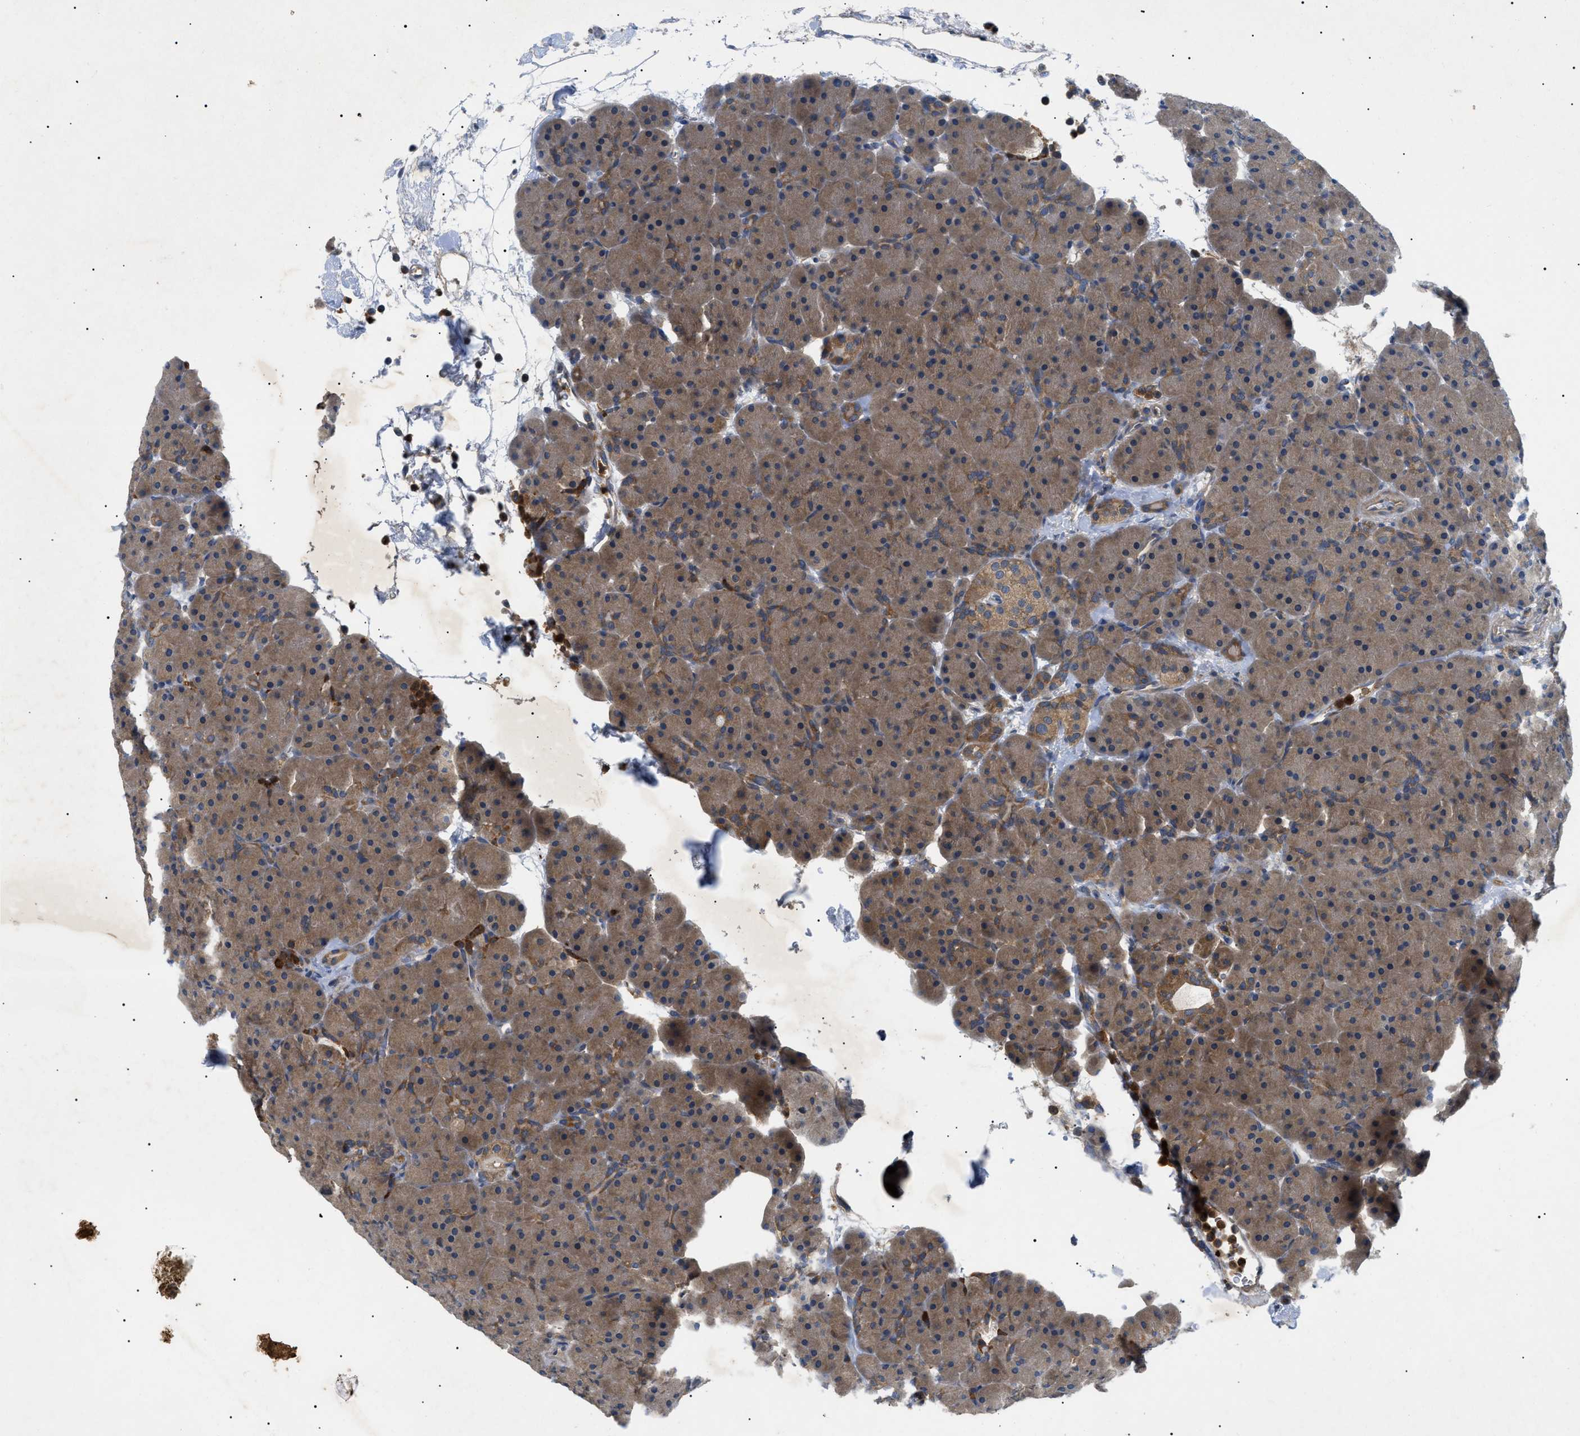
{"staining": {"intensity": "moderate", "quantity": ">75%", "location": "cytoplasmic/membranous"}, "tissue": "pancreas", "cell_type": "Exocrine glandular cells", "image_type": "normal", "snomed": [{"axis": "morphology", "description": "Normal tissue, NOS"}, {"axis": "topography", "description": "Pancreas"}], "caption": "Protein expression analysis of normal human pancreas reveals moderate cytoplasmic/membranous staining in approximately >75% of exocrine glandular cells. (brown staining indicates protein expression, while blue staining denotes nuclei).", "gene": "RIPK1", "patient": {"sex": "male", "age": 66}}